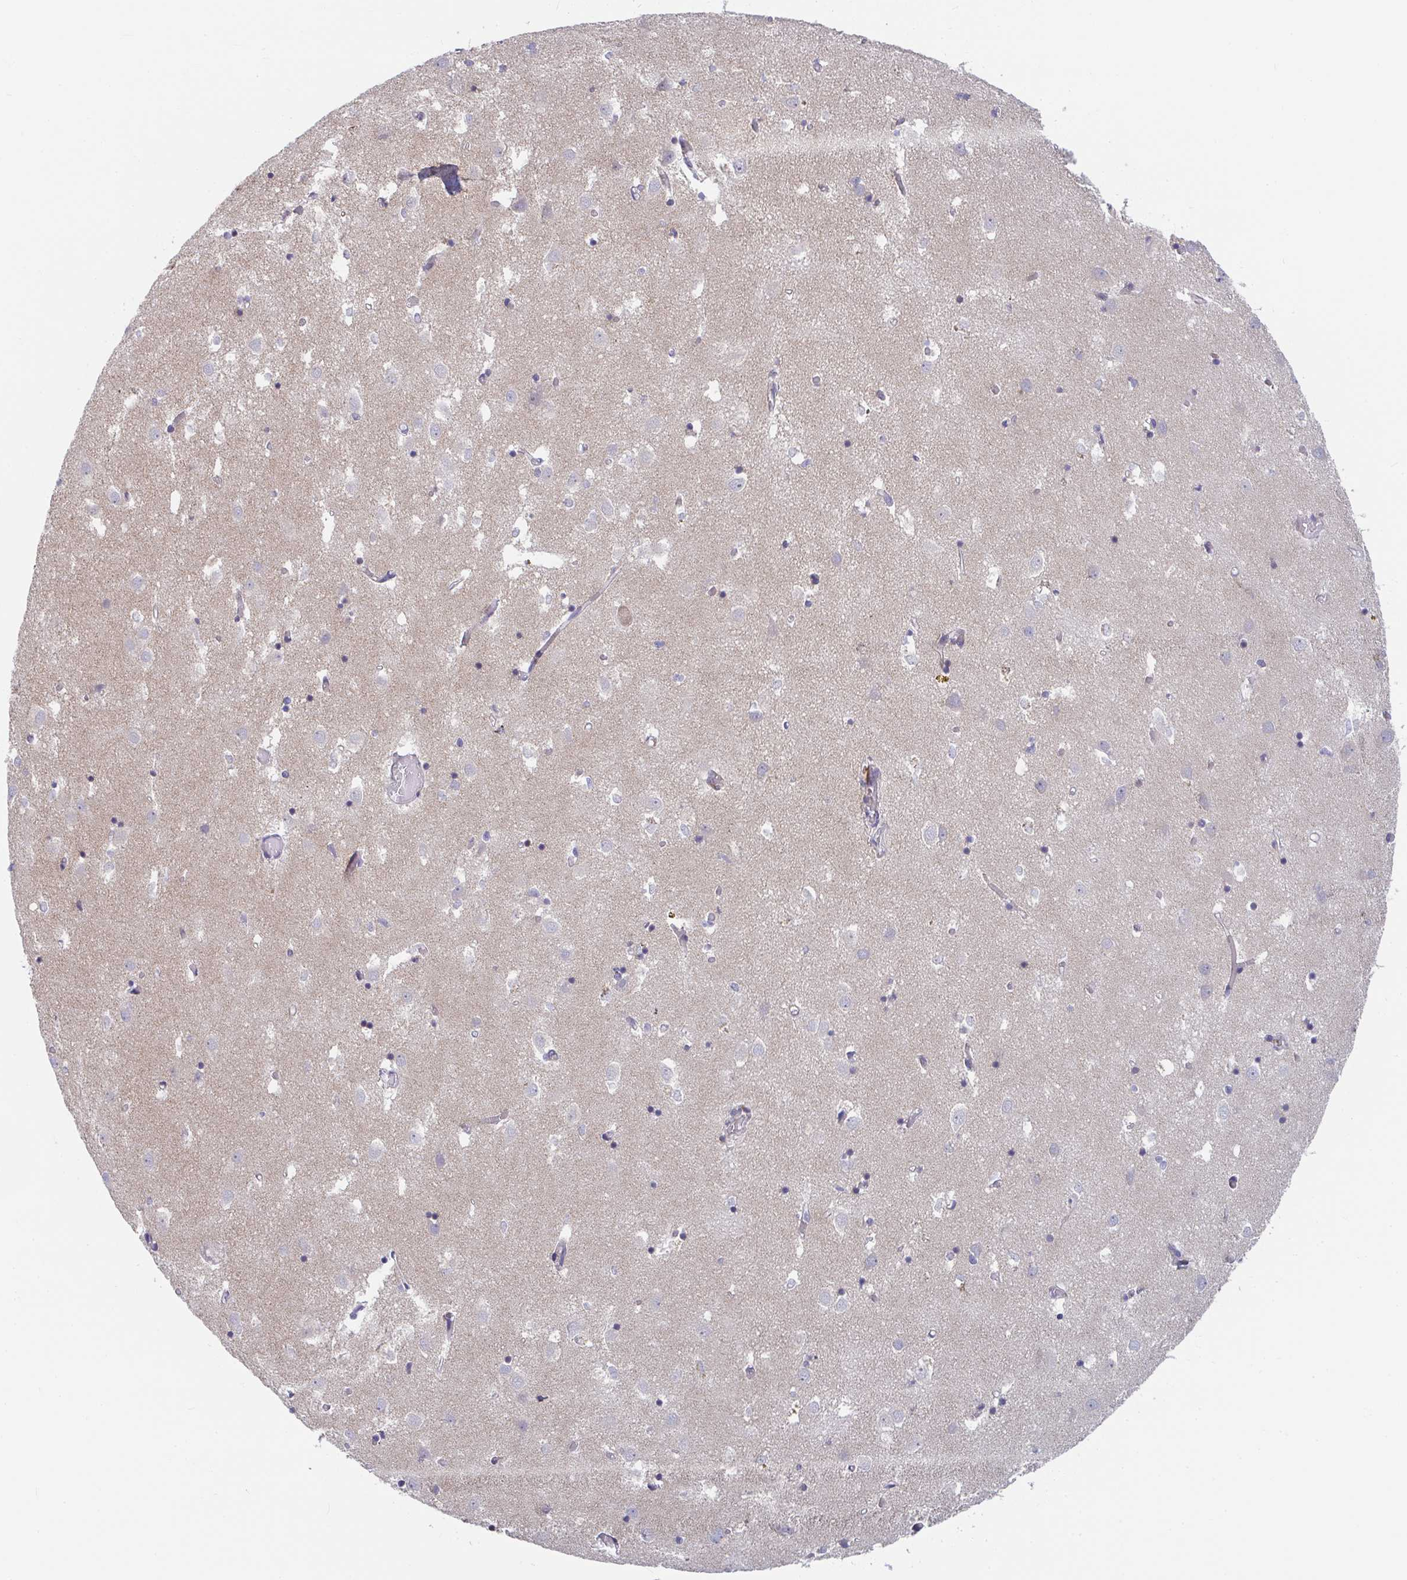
{"staining": {"intensity": "negative", "quantity": "none", "location": "none"}, "tissue": "caudate", "cell_type": "Glial cells", "image_type": "normal", "snomed": [{"axis": "morphology", "description": "Normal tissue, NOS"}, {"axis": "topography", "description": "Lateral ventricle wall"}], "caption": "A high-resolution photomicrograph shows IHC staining of normal caudate, which reveals no significant positivity in glial cells.", "gene": "EIF1AD", "patient": {"sex": "male", "age": 70}}